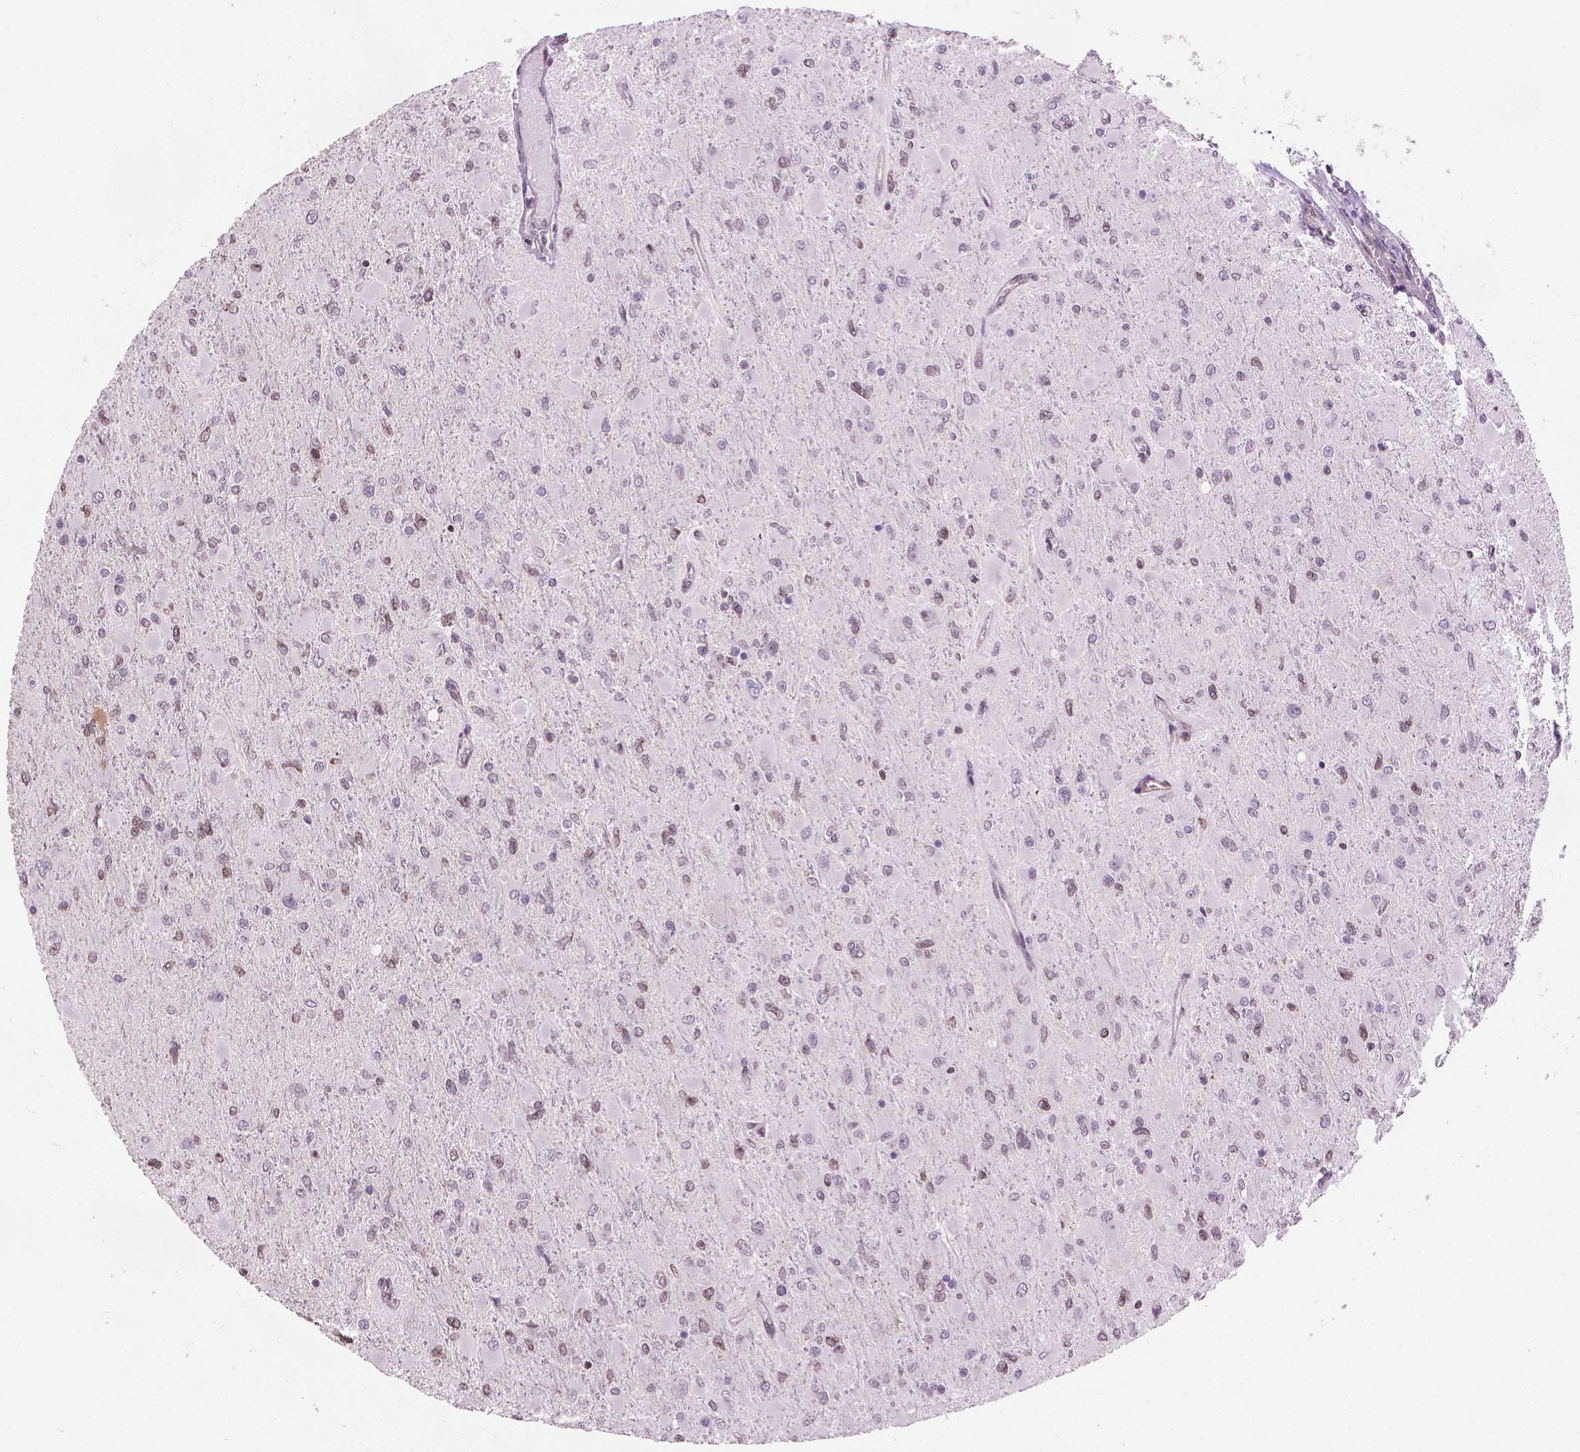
{"staining": {"intensity": "negative", "quantity": "none", "location": "none"}, "tissue": "glioma", "cell_type": "Tumor cells", "image_type": "cancer", "snomed": [{"axis": "morphology", "description": "Glioma, malignant, High grade"}, {"axis": "topography", "description": "Cerebral cortex"}], "caption": "High magnification brightfield microscopy of malignant high-grade glioma stained with DAB (brown) and counterstained with hematoxylin (blue): tumor cells show no significant positivity.", "gene": "TMEM184A", "patient": {"sex": "female", "age": 36}}